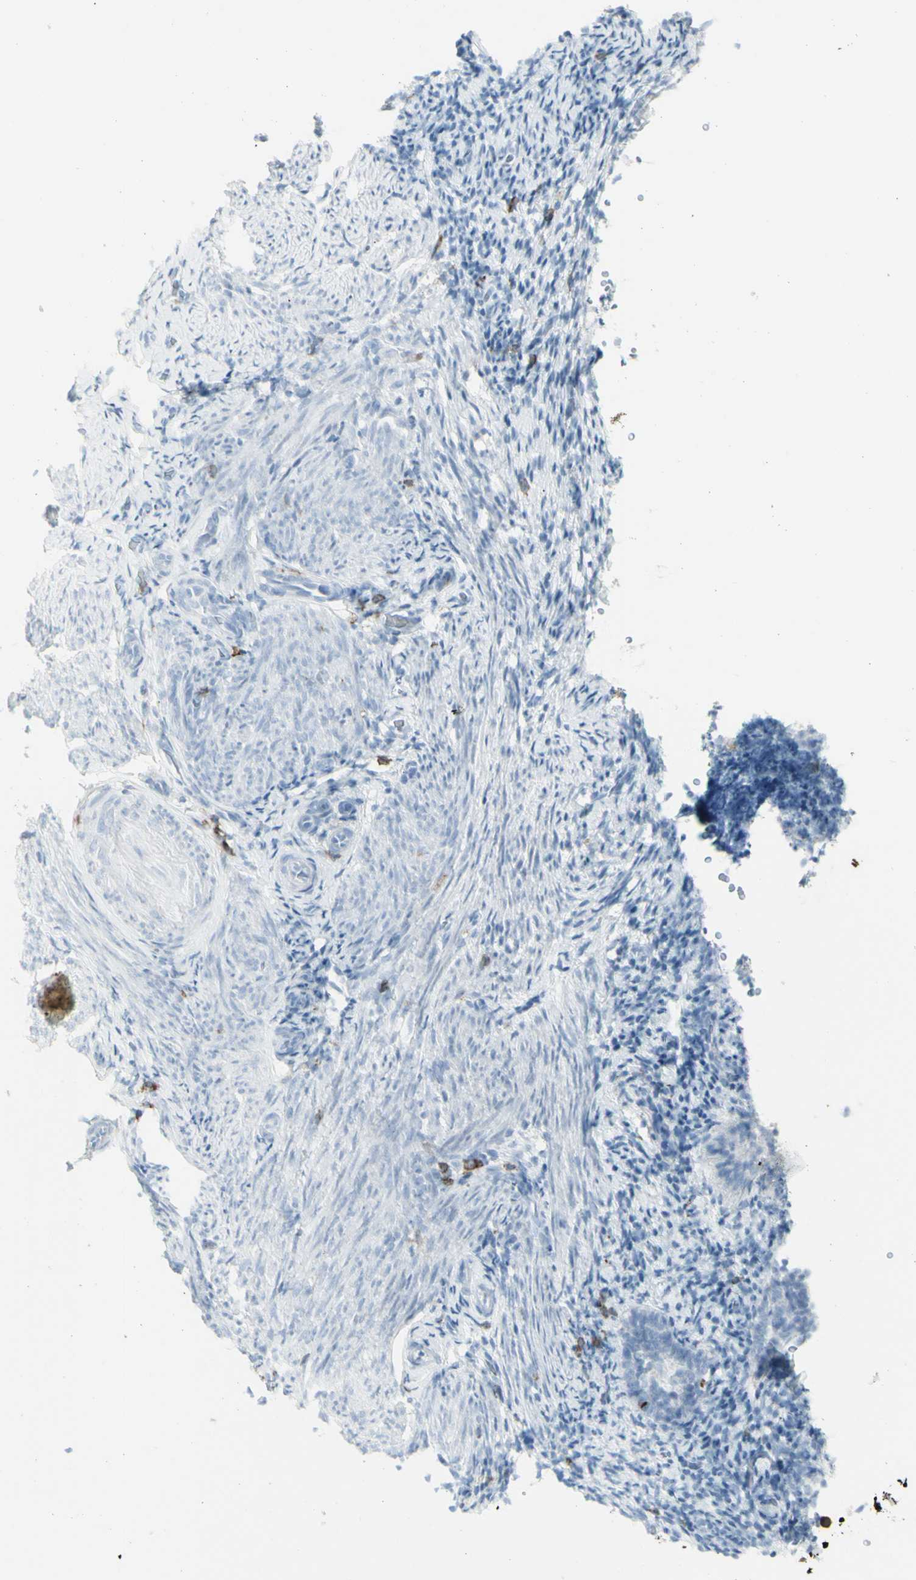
{"staining": {"intensity": "weak", "quantity": "<25%", "location": "cytoplasmic/membranous"}, "tissue": "endometrium", "cell_type": "Cells in endometrial stroma", "image_type": "normal", "snomed": [{"axis": "morphology", "description": "Normal tissue, NOS"}, {"axis": "topography", "description": "Endometrium"}], "caption": "A photomicrograph of endometrium stained for a protein reveals no brown staining in cells in endometrial stroma.", "gene": "NRG1", "patient": {"sex": "female", "age": 51}}